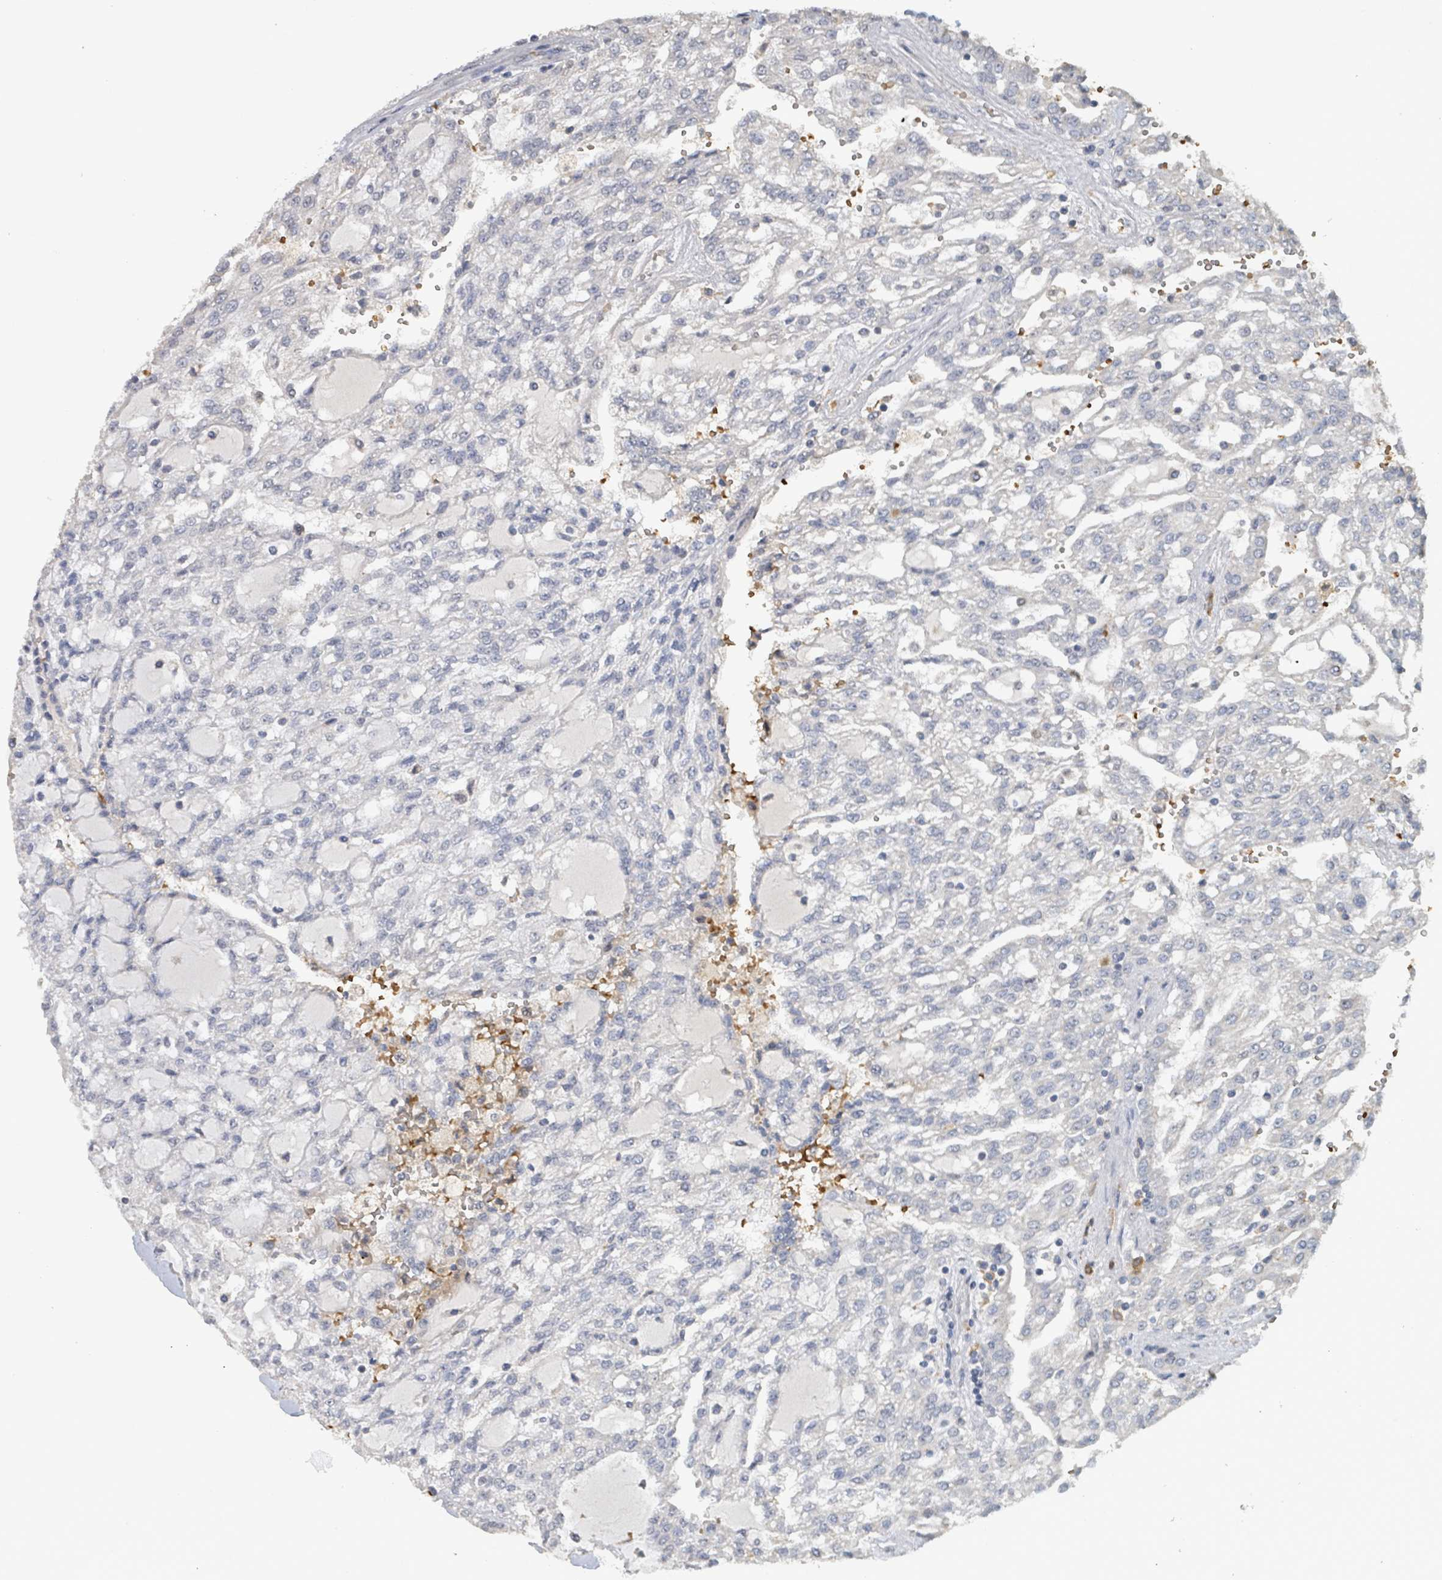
{"staining": {"intensity": "negative", "quantity": "none", "location": "none"}, "tissue": "renal cancer", "cell_type": "Tumor cells", "image_type": "cancer", "snomed": [{"axis": "morphology", "description": "Adenocarcinoma, NOS"}, {"axis": "topography", "description": "Kidney"}], "caption": "This histopathology image is of renal cancer (adenocarcinoma) stained with immunohistochemistry to label a protein in brown with the nuclei are counter-stained blue. There is no expression in tumor cells.", "gene": "SEBOX", "patient": {"sex": "male", "age": 63}}